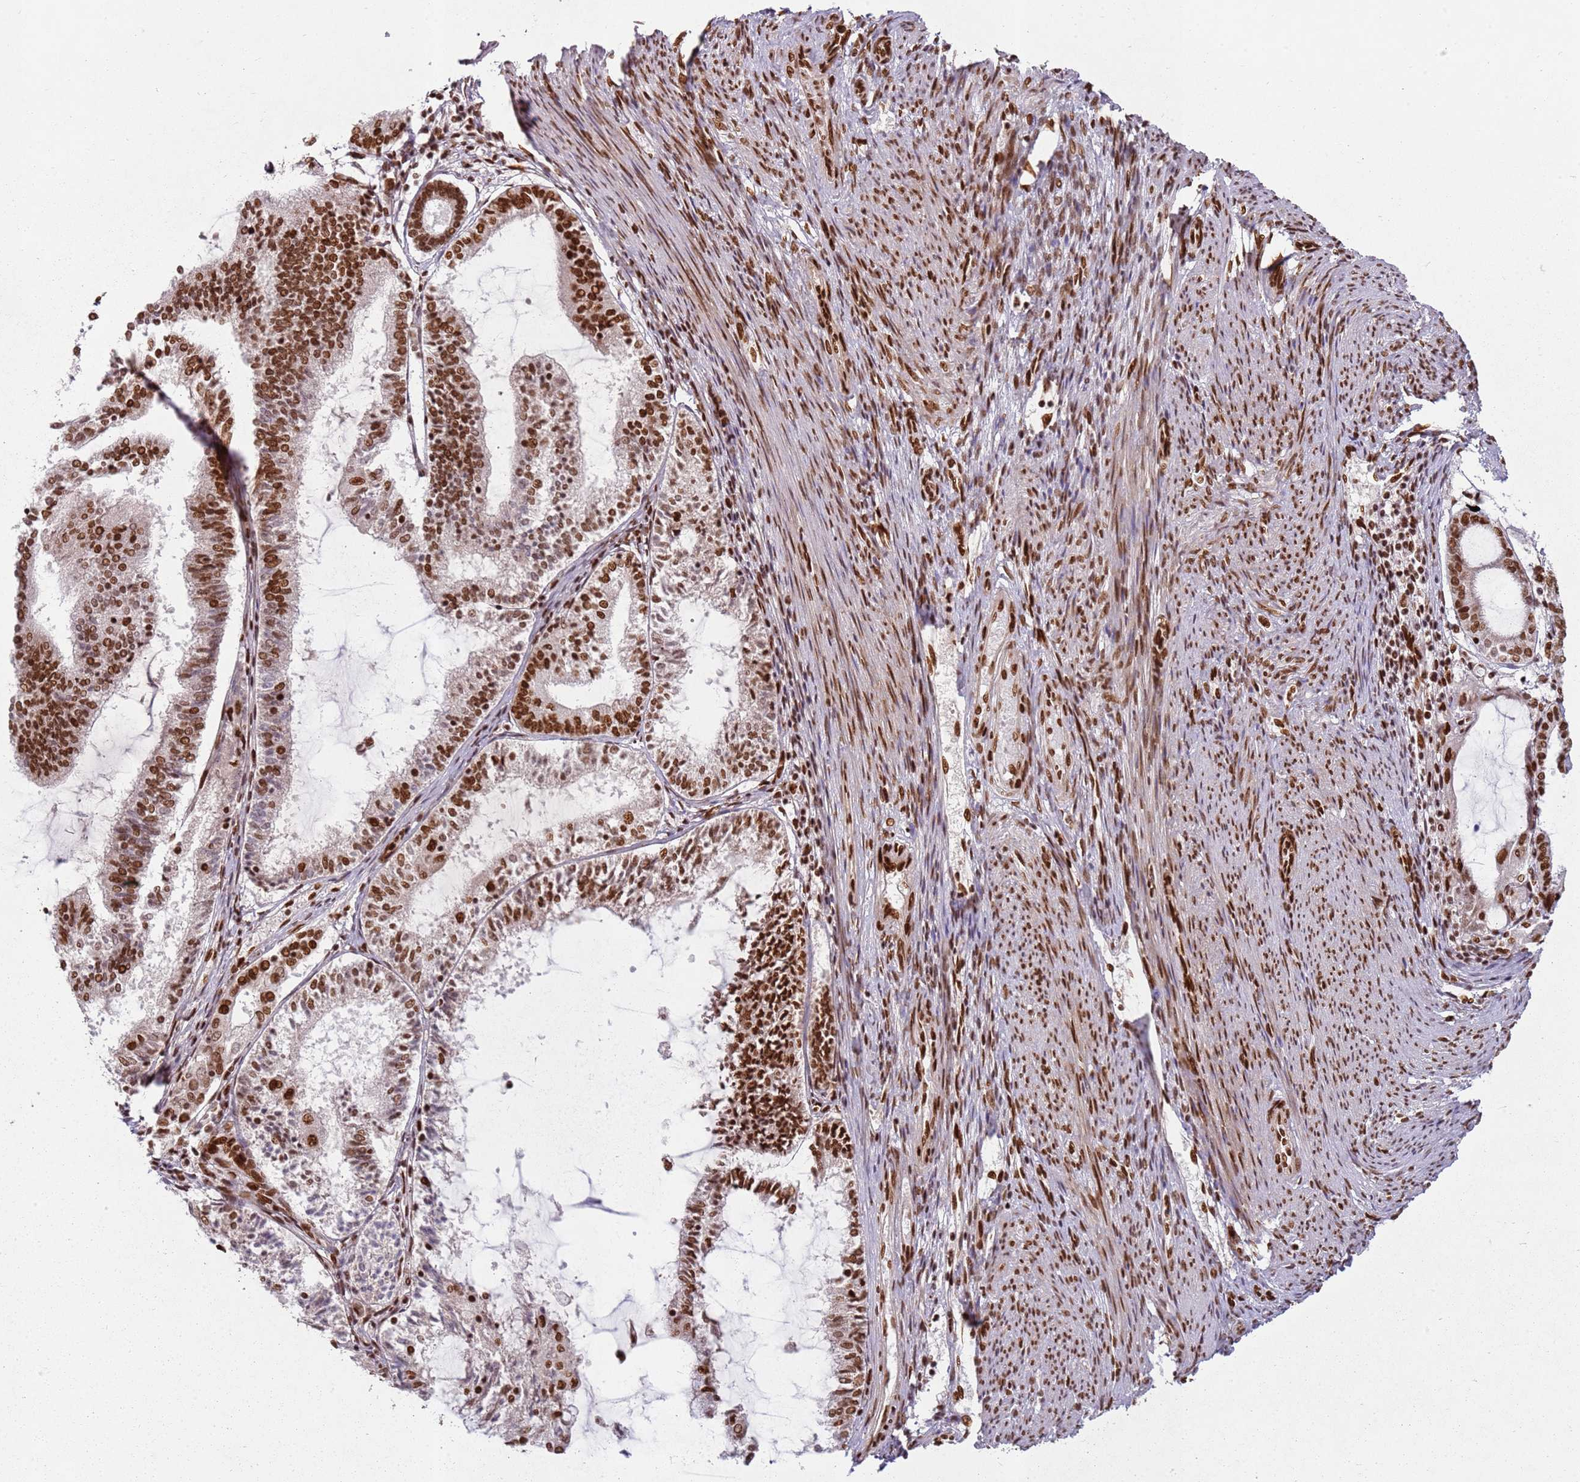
{"staining": {"intensity": "strong", "quantity": ">75%", "location": "nuclear"}, "tissue": "endometrial cancer", "cell_type": "Tumor cells", "image_type": "cancer", "snomed": [{"axis": "morphology", "description": "Adenocarcinoma, NOS"}, {"axis": "topography", "description": "Endometrium"}], "caption": "Human endometrial cancer stained with a protein marker exhibits strong staining in tumor cells.", "gene": "TENT4A", "patient": {"sex": "female", "age": 81}}